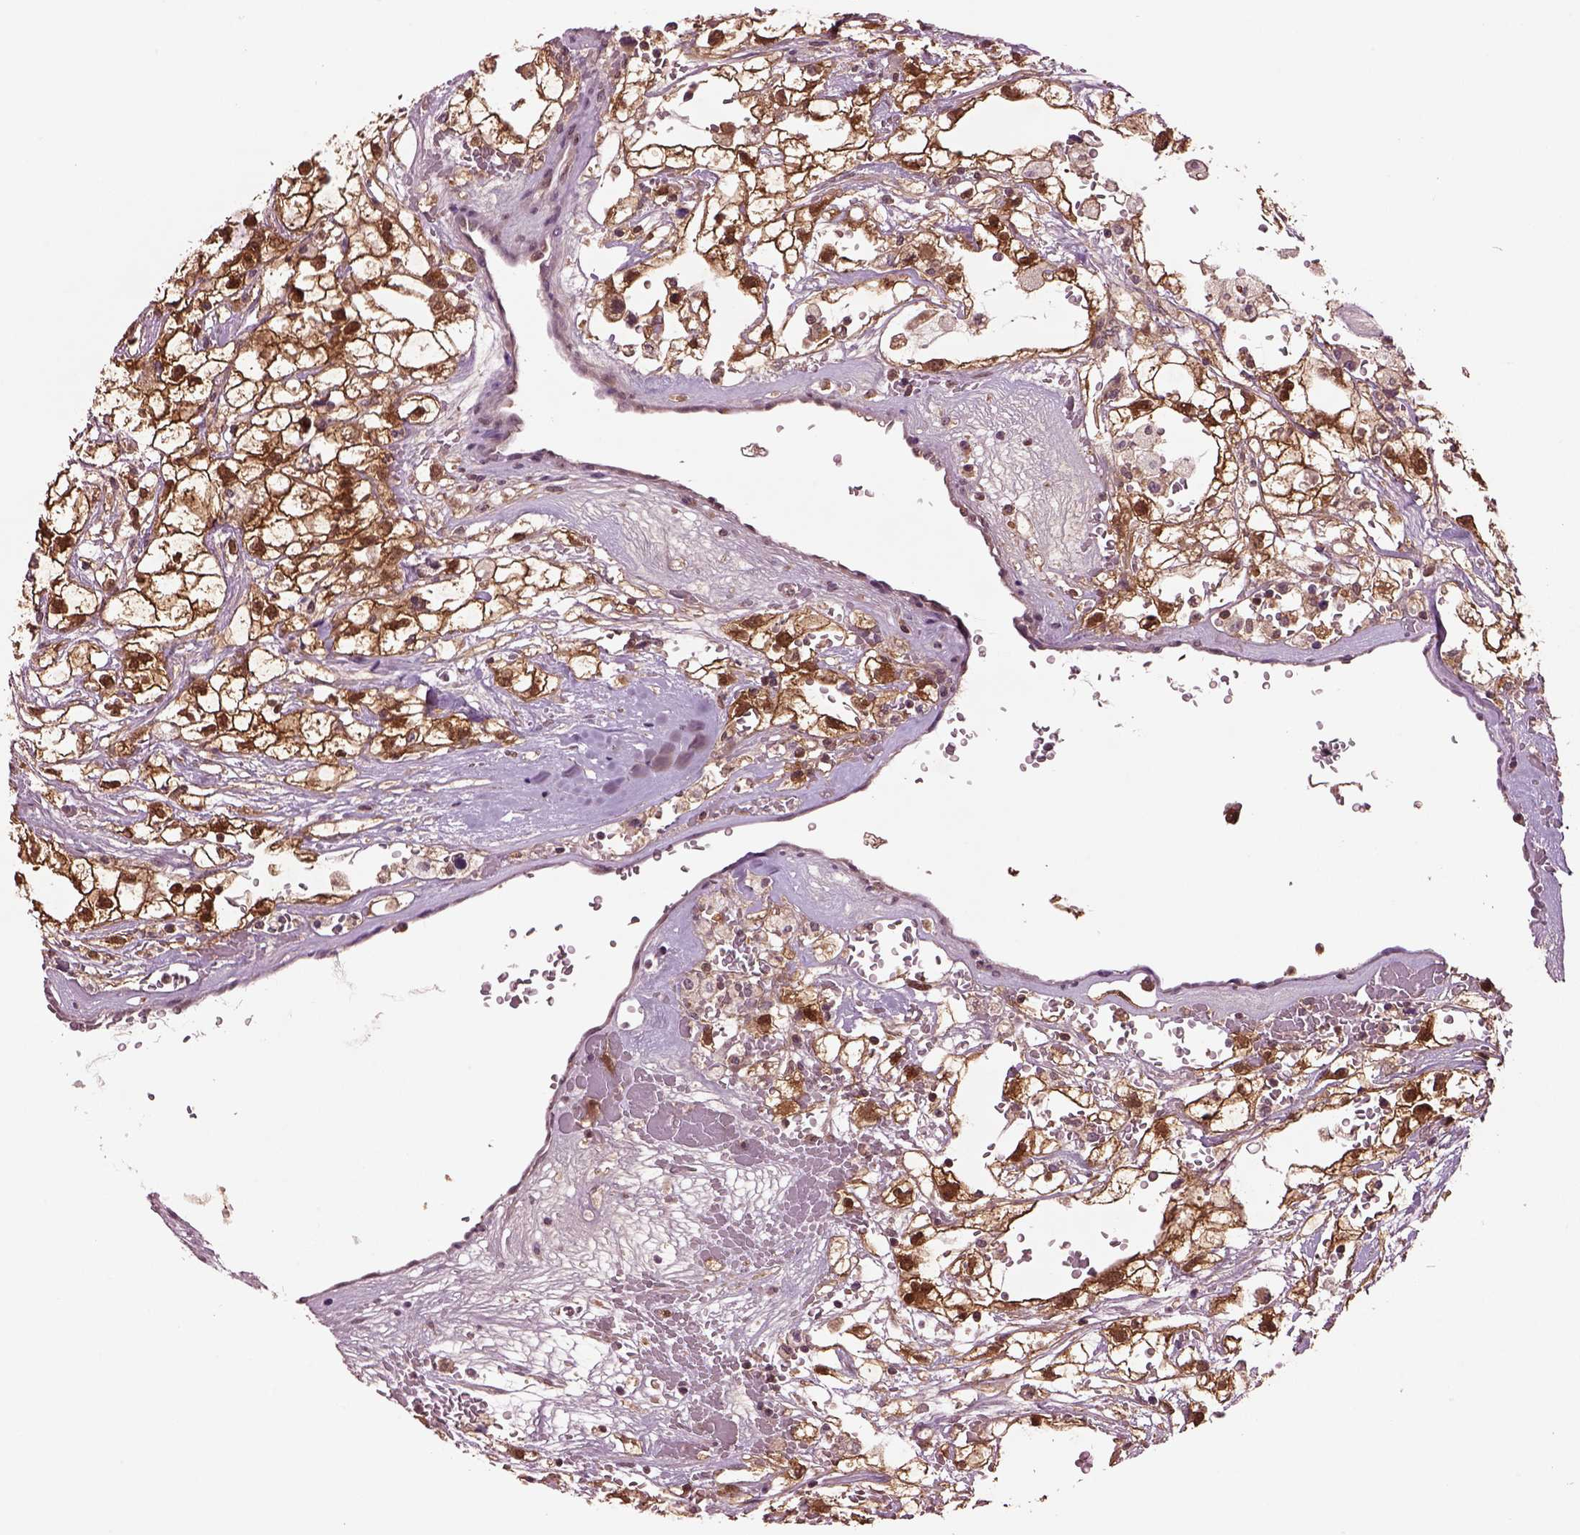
{"staining": {"intensity": "strong", "quantity": ">75%", "location": "cytoplasmic/membranous,nuclear"}, "tissue": "renal cancer", "cell_type": "Tumor cells", "image_type": "cancer", "snomed": [{"axis": "morphology", "description": "Adenocarcinoma, NOS"}, {"axis": "topography", "description": "Kidney"}], "caption": "Protein expression analysis of human renal cancer reveals strong cytoplasmic/membranous and nuclear staining in approximately >75% of tumor cells. The protein is stained brown, and the nuclei are stained in blue (DAB IHC with brightfield microscopy, high magnification).", "gene": "MDP1", "patient": {"sex": "male", "age": 59}}